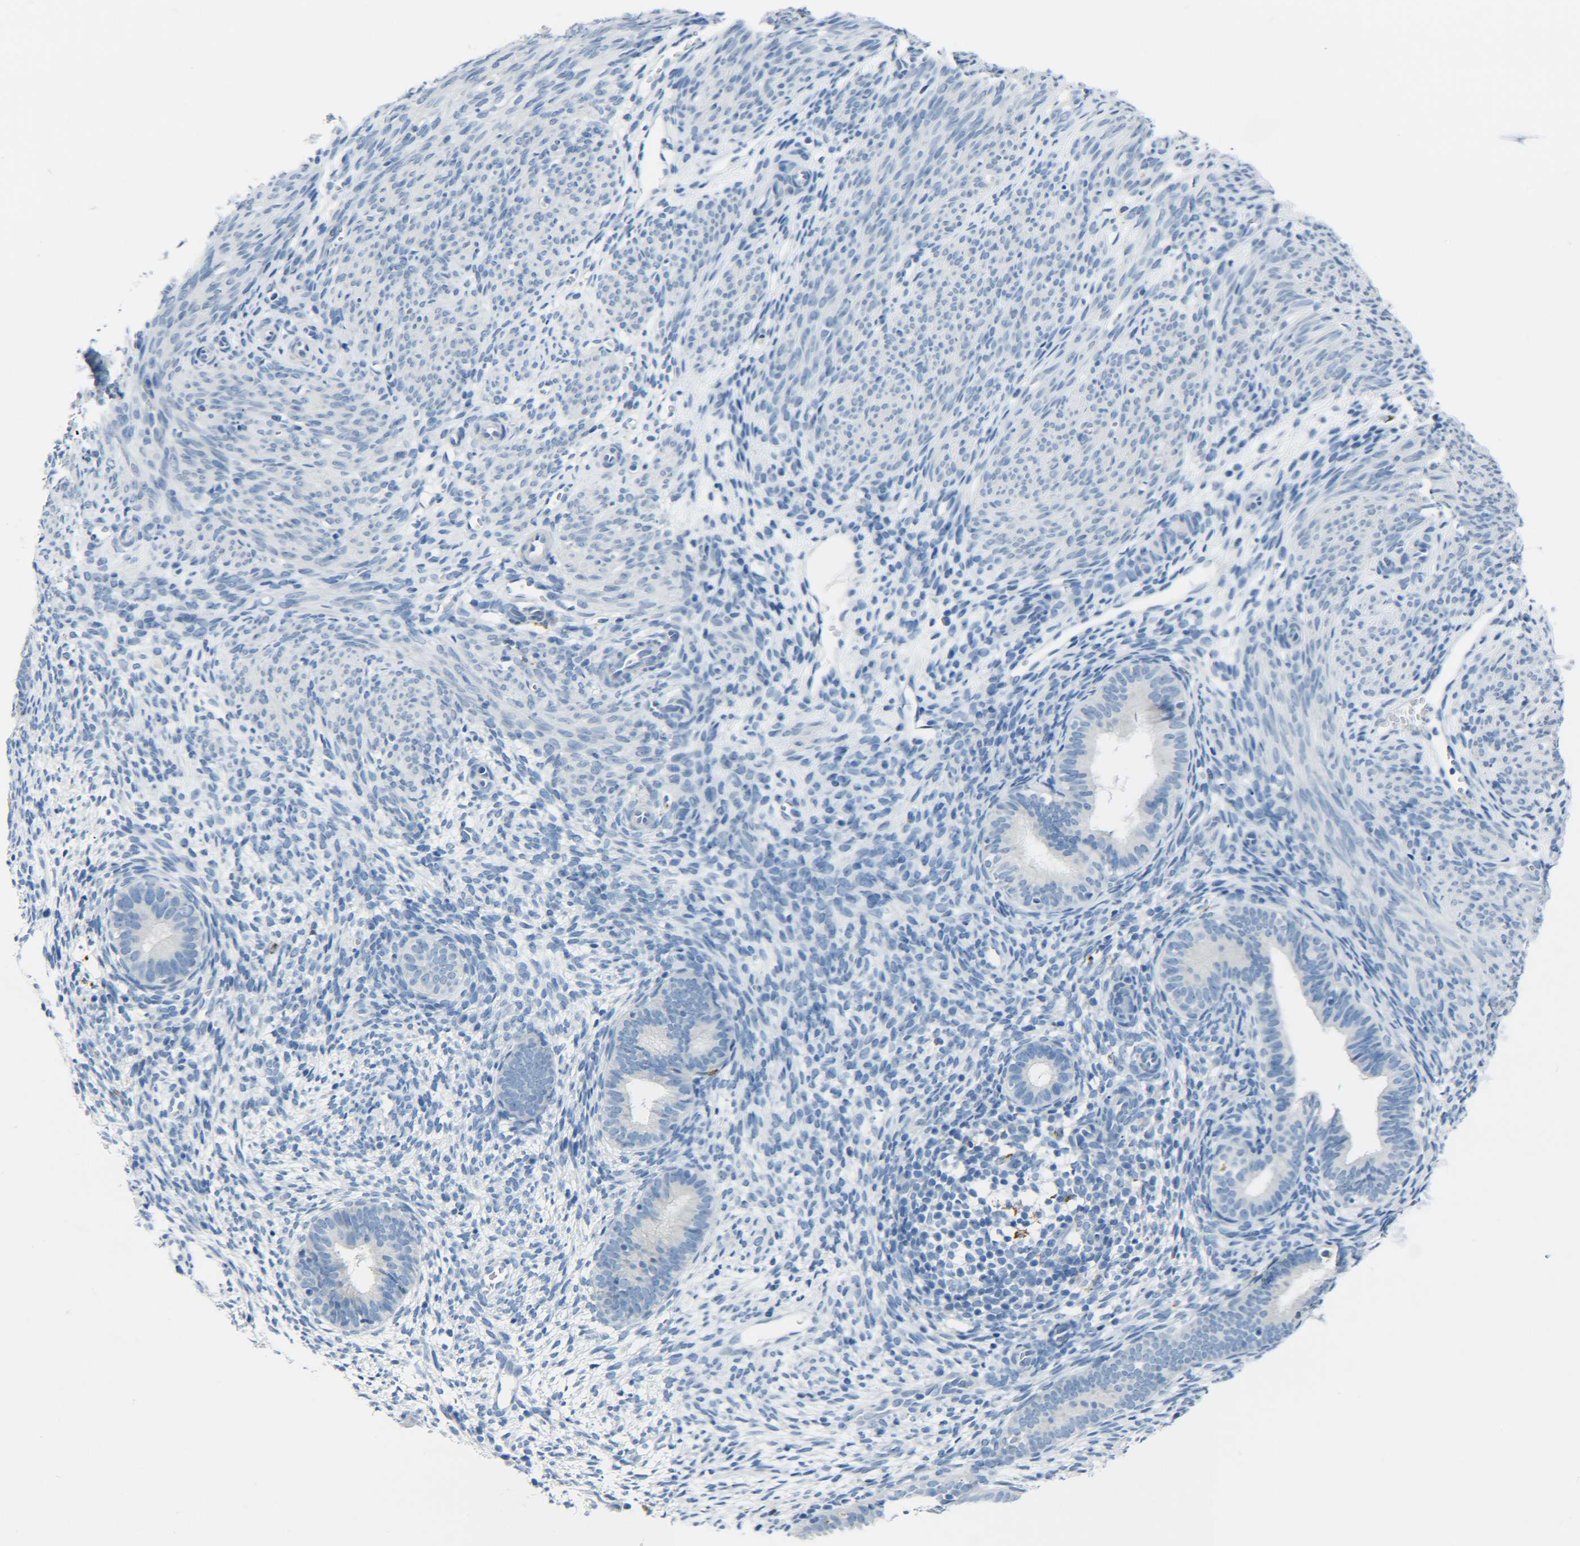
{"staining": {"intensity": "negative", "quantity": "none", "location": "none"}, "tissue": "endometrium", "cell_type": "Cells in endometrial stroma", "image_type": "normal", "snomed": [{"axis": "morphology", "description": "Normal tissue, NOS"}, {"axis": "morphology", "description": "Adenocarcinoma, NOS"}, {"axis": "topography", "description": "Endometrium"}, {"axis": "topography", "description": "Ovary"}], "caption": "Protein analysis of normal endometrium exhibits no significant positivity in cells in endometrial stroma.", "gene": "C15orf48", "patient": {"sex": "female", "age": 68}}